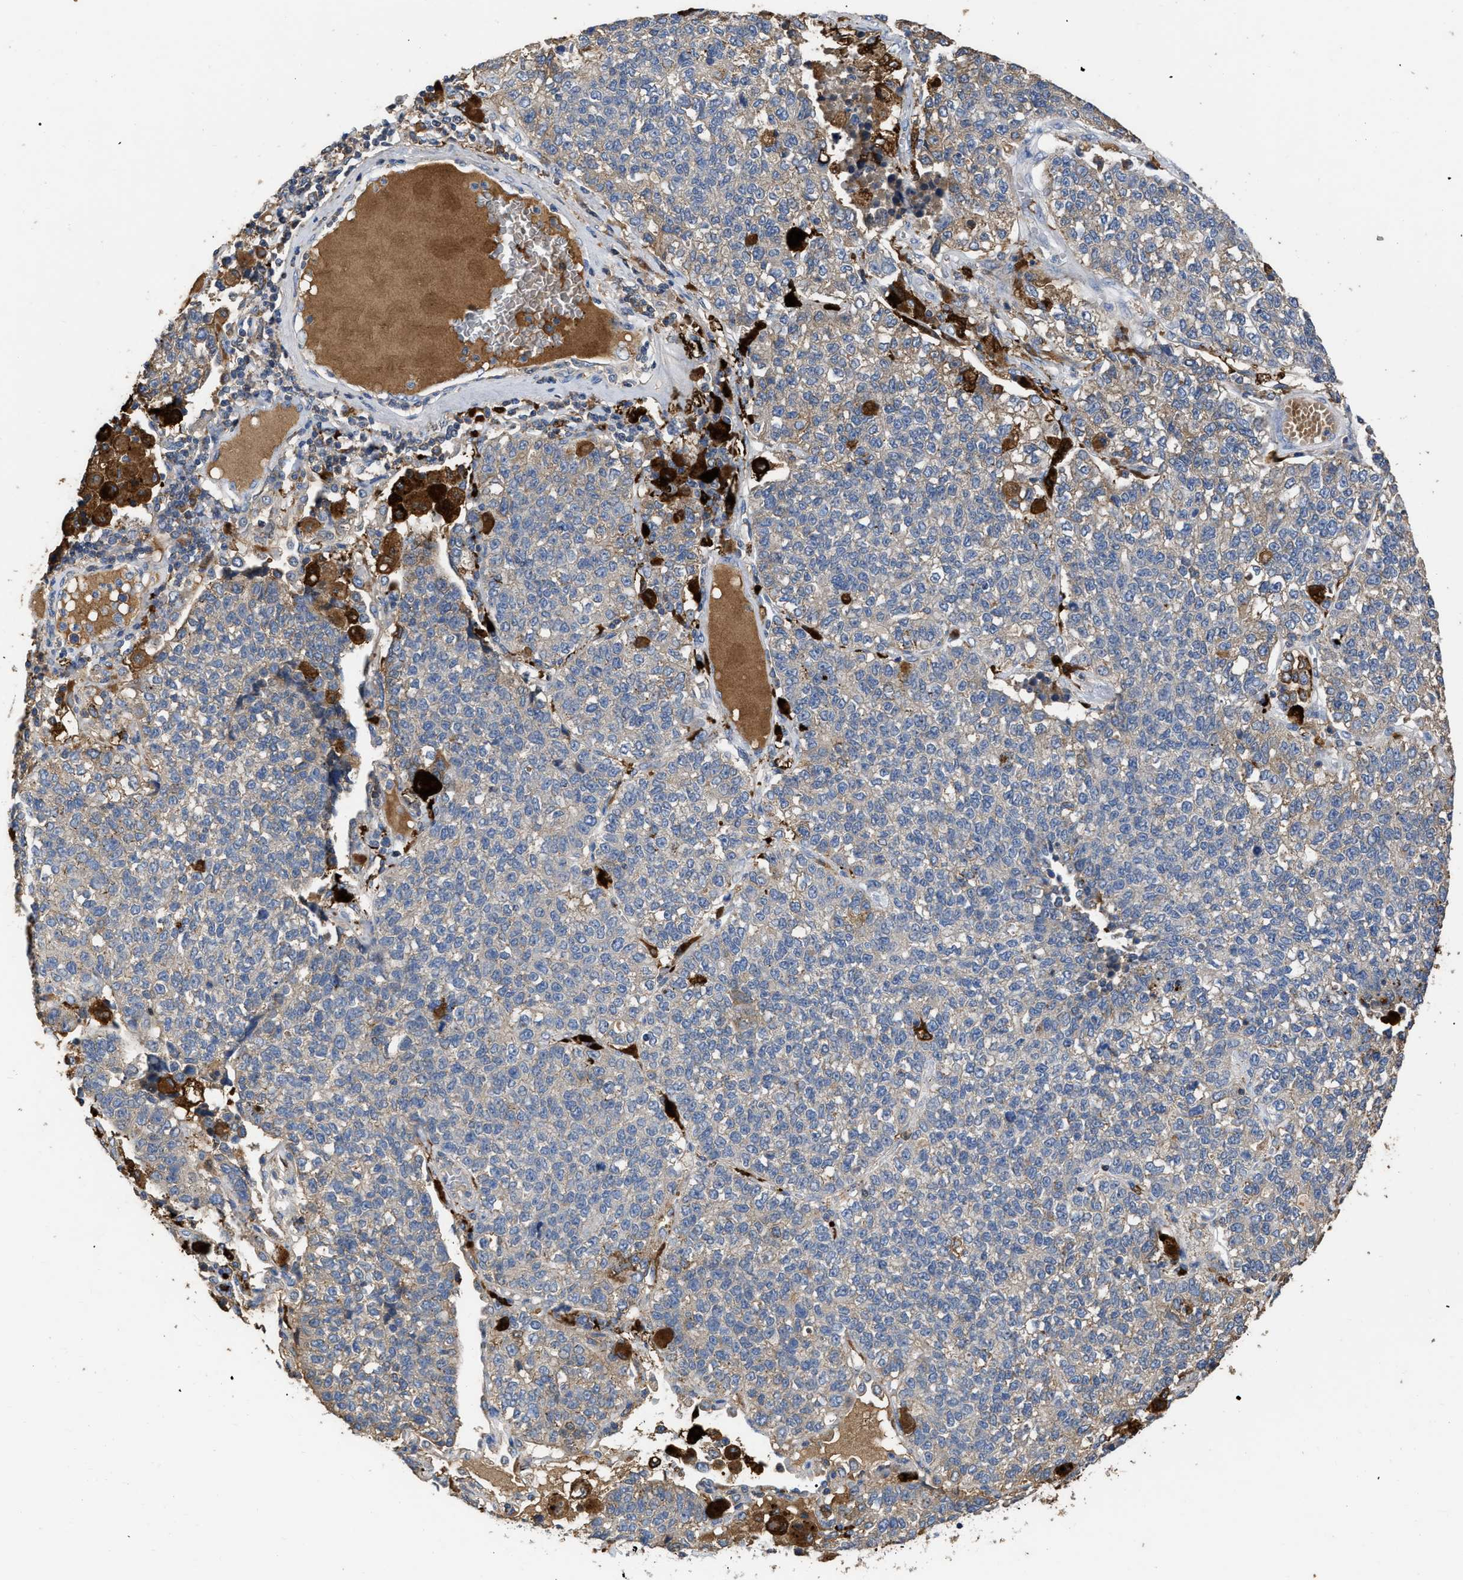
{"staining": {"intensity": "negative", "quantity": "none", "location": "none"}, "tissue": "lung cancer", "cell_type": "Tumor cells", "image_type": "cancer", "snomed": [{"axis": "morphology", "description": "Adenocarcinoma, NOS"}, {"axis": "topography", "description": "Lung"}], "caption": "IHC image of human adenocarcinoma (lung) stained for a protein (brown), which reveals no staining in tumor cells.", "gene": "GPR179", "patient": {"sex": "male", "age": 49}}